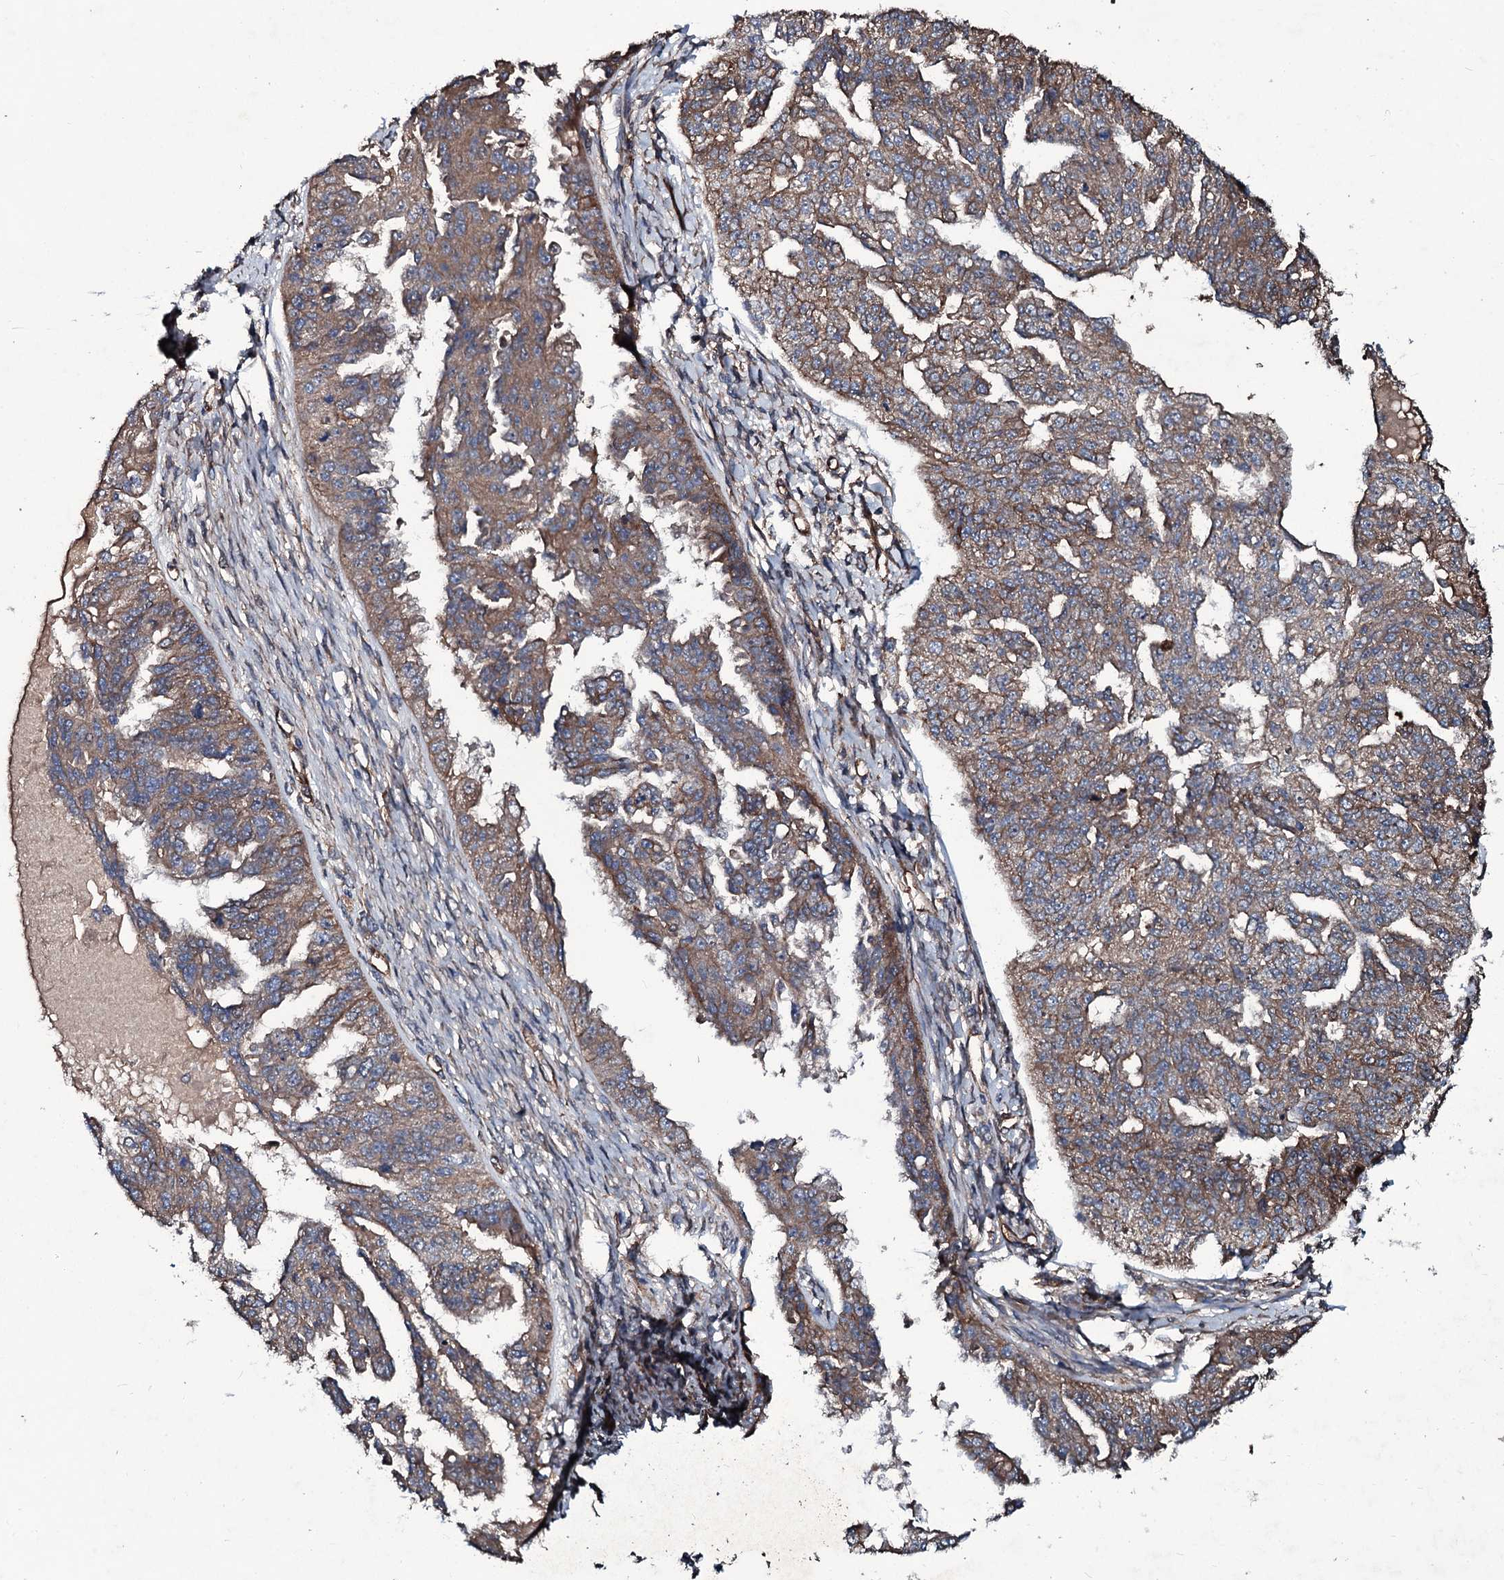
{"staining": {"intensity": "moderate", "quantity": ">75%", "location": "cytoplasmic/membranous"}, "tissue": "ovarian cancer", "cell_type": "Tumor cells", "image_type": "cancer", "snomed": [{"axis": "morphology", "description": "Cystadenocarcinoma, serous, NOS"}, {"axis": "topography", "description": "Ovary"}], "caption": "A photomicrograph of ovarian serous cystadenocarcinoma stained for a protein shows moderate cytoplasmic/membranous brown staining in tumor cells.", "gene": "DMAC2", "patient": {"sex": "female", "age": 58}}